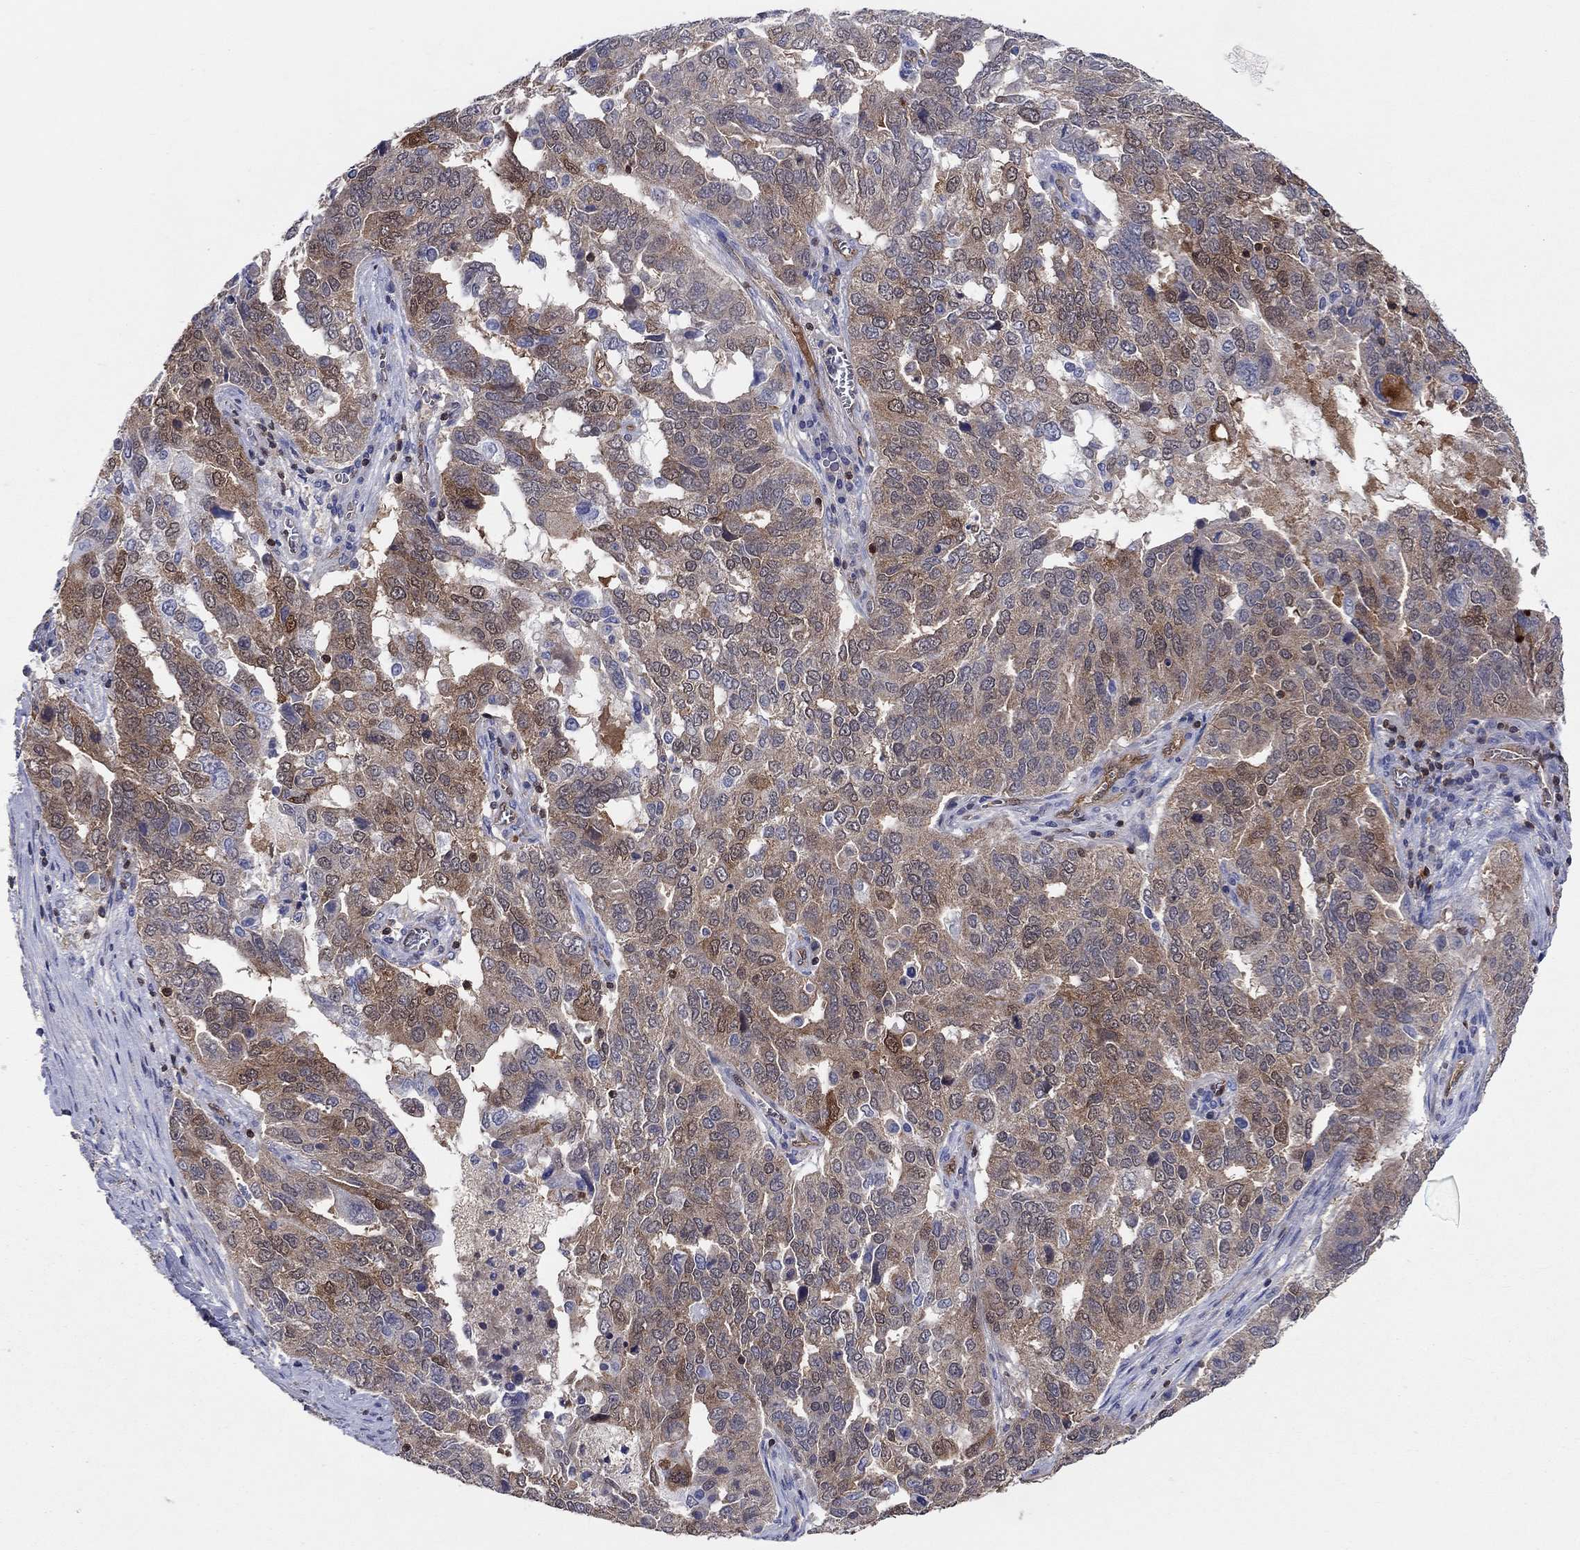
{"staining": {"intensity": "moderate", "quantity": "<25%", "location": "cytoplasmic/membranous"}, "tissue": "ovarian cancer", "cell_type": "Tumor cells", "image_type": "cancer", "snomed": [{"axis": "morphology", "description": "Carcinoma, endometroid"}, {"axis": "topography", "description": "Soft tissue"}, {"axis": "topography", "description": "Ovary"}], "caption": "Protein expression analysis of ovarian cancer shows moderate cytoplasmic/membranous expression in about <25% of tumor cells.", "gene": "AGFG2", "patient": {"sex": "female", "age": 52}}